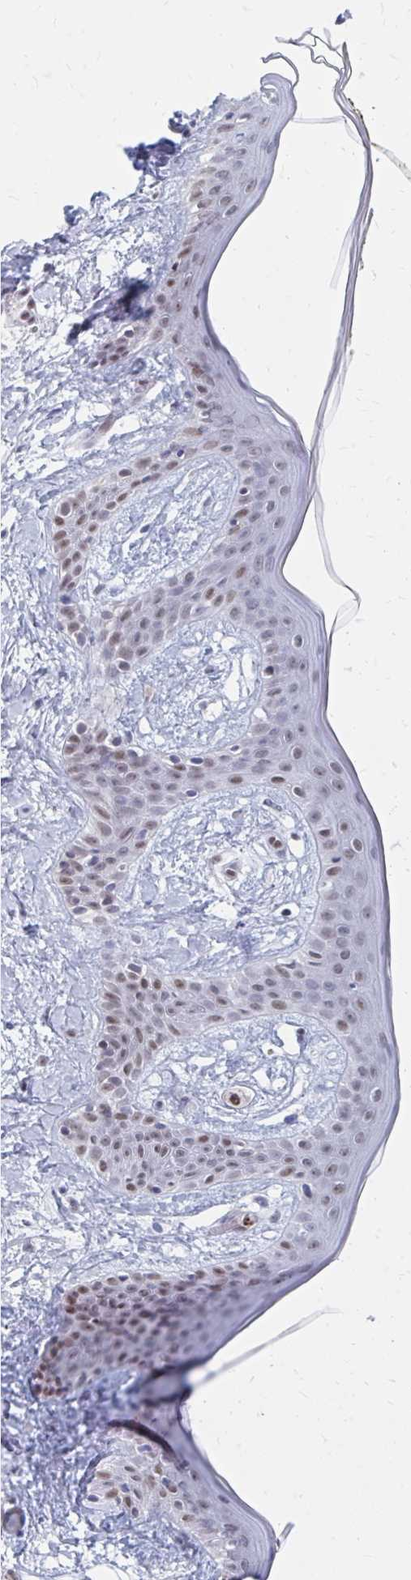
{"staining": {"intensity": "negative", "quantity": "none", "location": "none"}, "tissue": "skin", "cell_type": "Fibroblasts", "image_type": "normal", "snomed": [{"axis": "morphology", "description": "Normal tissue, NOS"}, {"axis": "topography", "description": "Skin"}], "caption": "DAB immunohistochemical staining of normal skin demonstrates no significant positivity in fibroblasts.", "gene": "PLK3", "patient": {"sex": "female", "age": 34}}